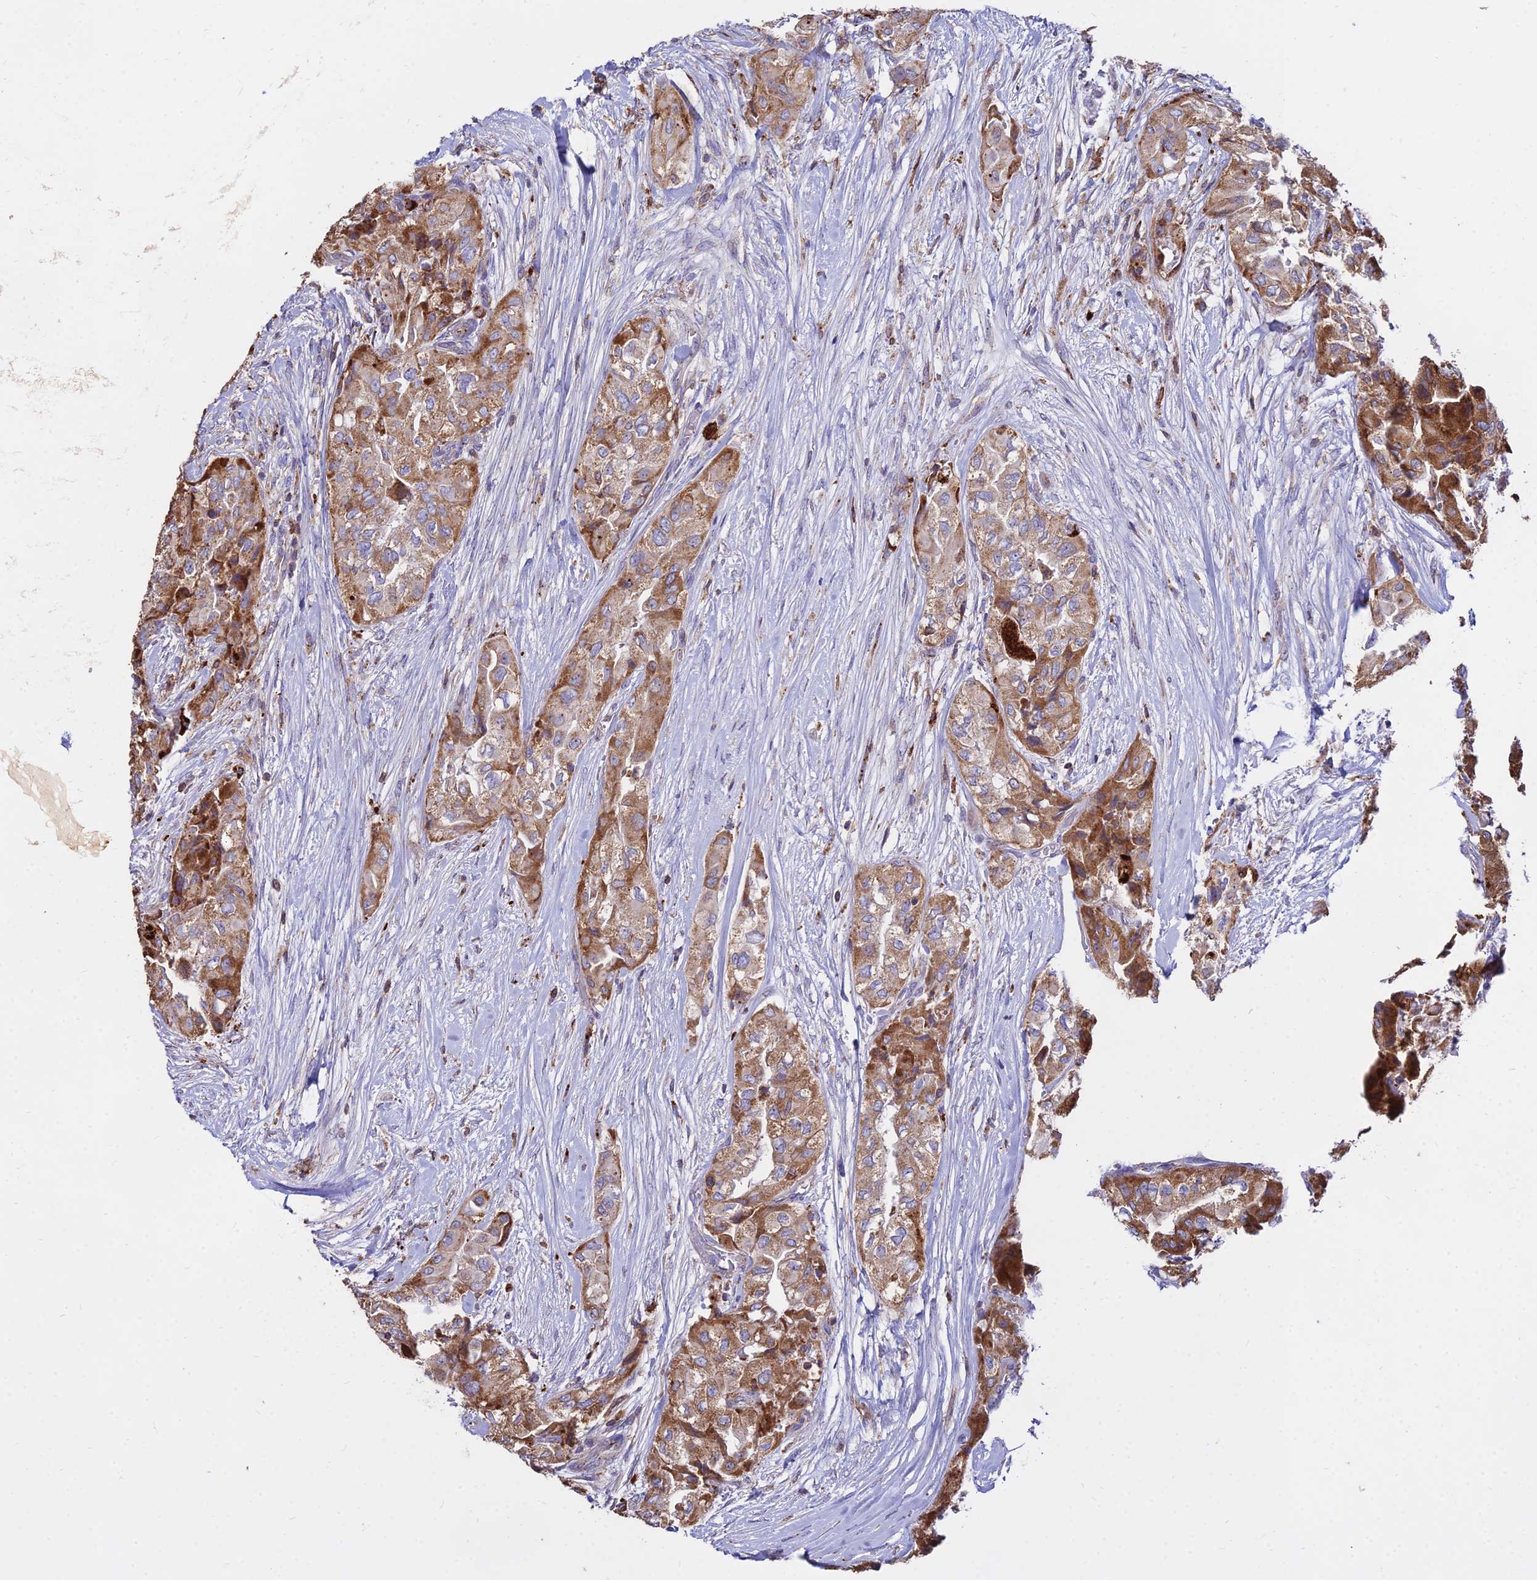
{"staining": {"intensity": "moderate", "quantity": ">75%", "location": "cytoplasmic/membranous"}, "tissue": "thyroid cancer", "cell_type": "Tumor cells", "image_type": "cancer", "snomed": [{"axis": "morphology", "description": "Papillary adenocarcinoma, NOS"}, {"axis": "topography", "description": "Thyroid gland"}], "caption": "An immunohistochemistry (IHC) micrograph of neoplastic tissue is shown. Protein staining in brown highlights moderate cytoplasmic/membranous positivity in thyroid papillary adenocarcinoma within tumor cells.", "gene": "PNLIPRP3", "patient": {"sex": "female", "age": 59}}